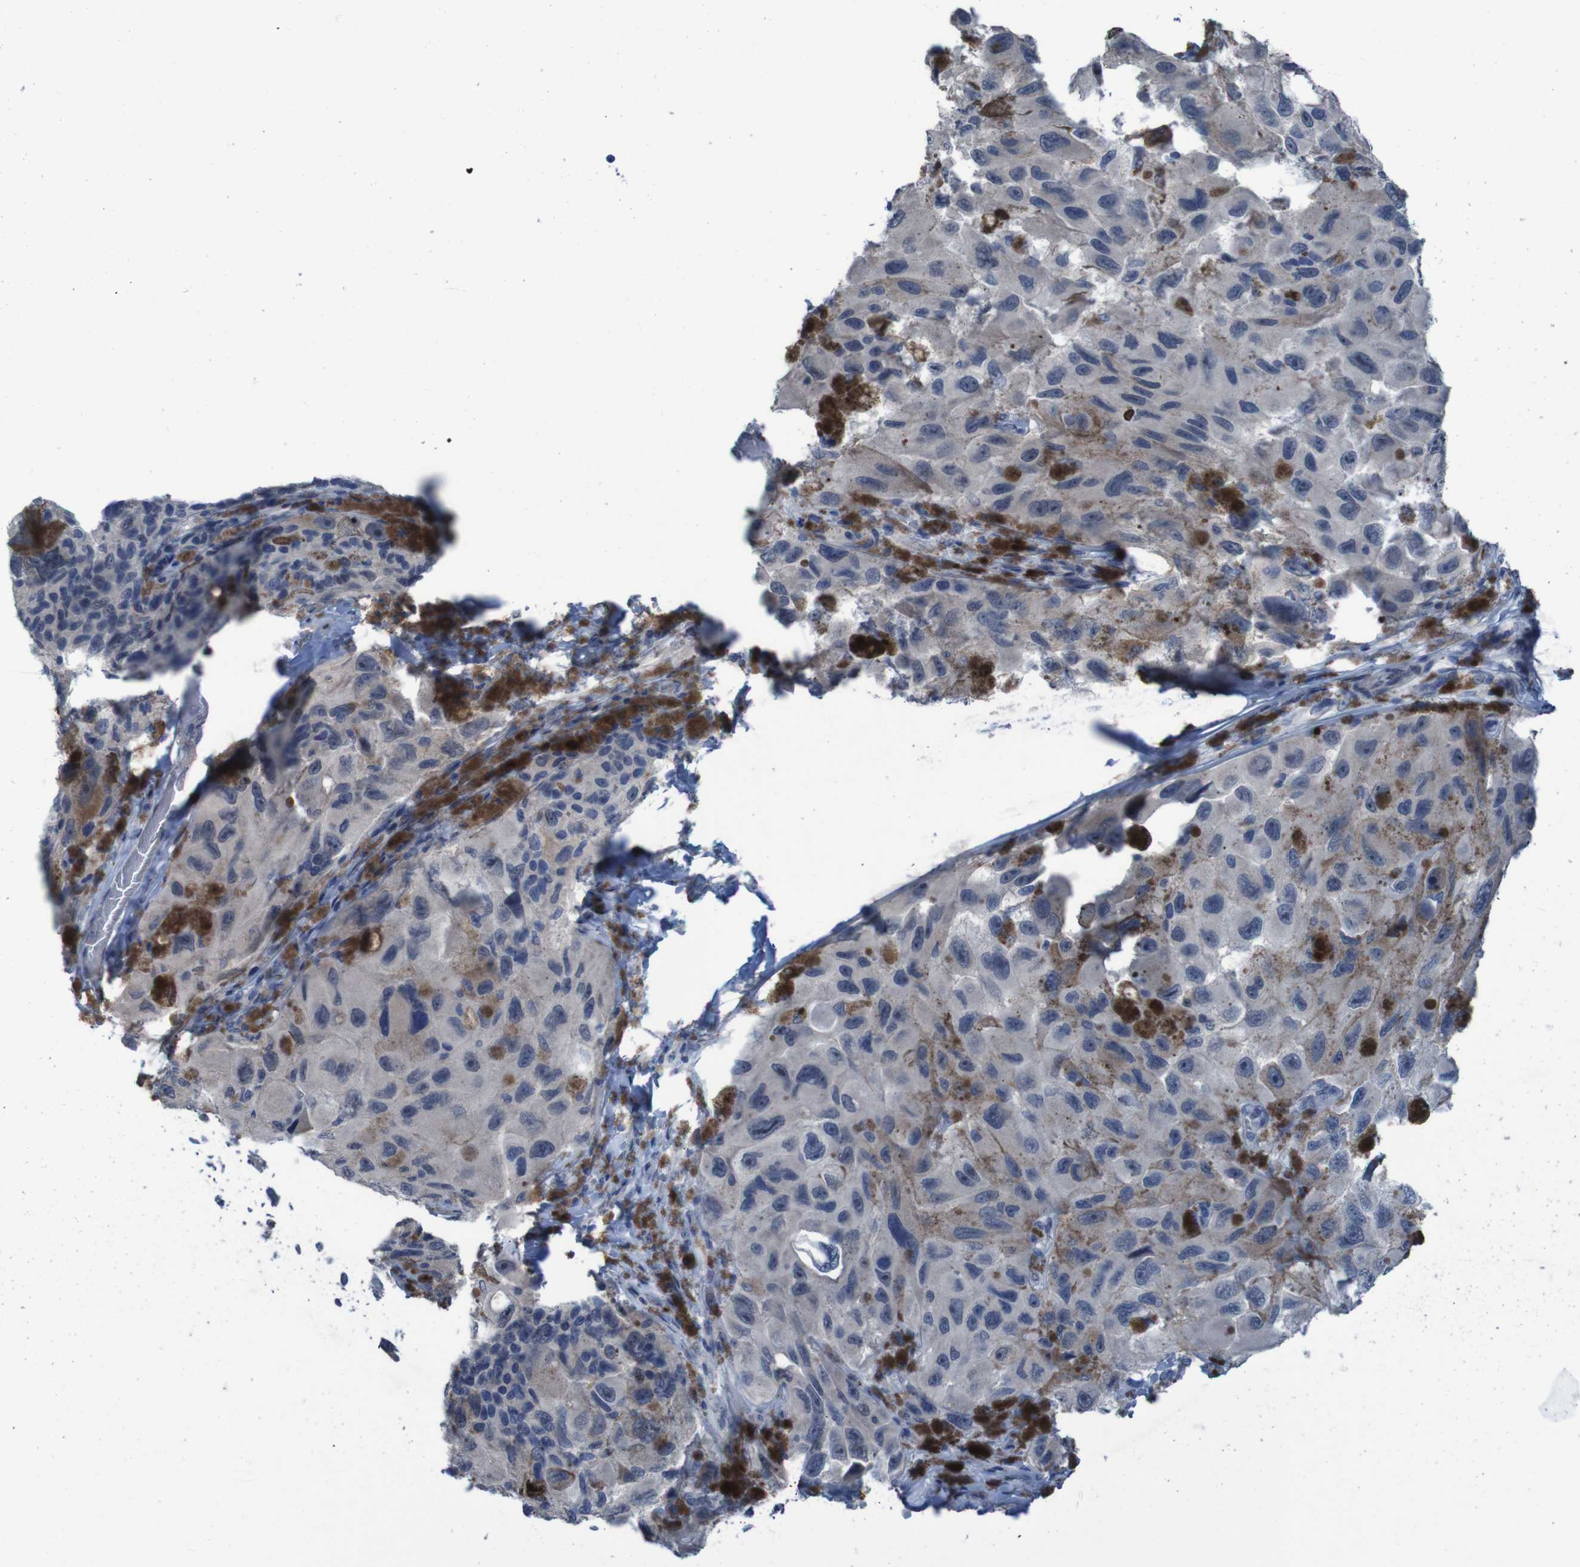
{"staining": {"intensity": "negative", "quantity": "none", "location": "none"}, "tissue": "melanoma", "cell_type": "Tumor cells", "image_type": "cancer", "snomed": [{"axis": "morphology", "description": "Malignant melanoma, NOS"}, {"axis": "topography", "description": "Skin"}], "caption": "Tumor cells show no significant expression in malignant melanoma.", "gene": "CLDN18", "patient": {"sex": "female", "age": 73}}